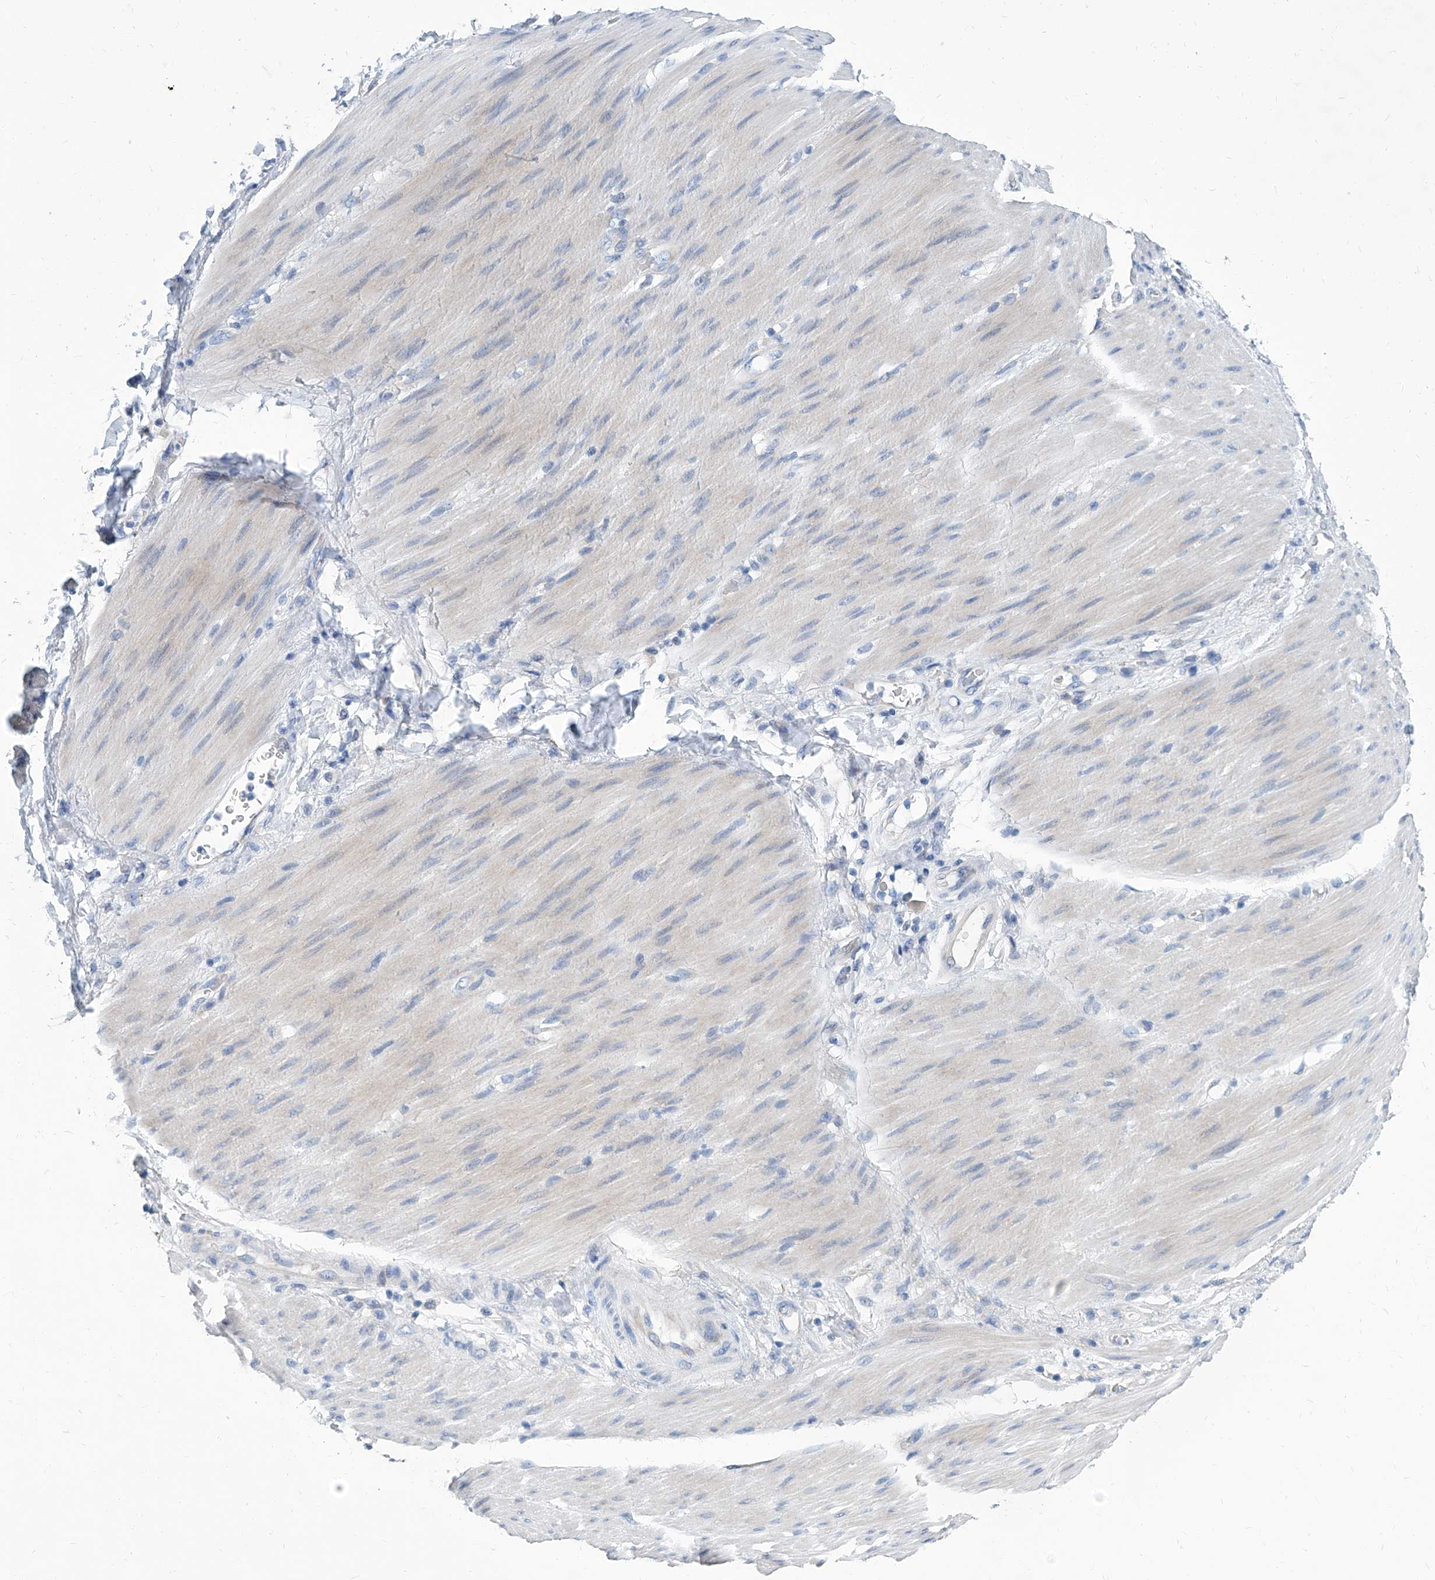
{"staining": {"intensity": "negative", "quantity": "none", "location": "none"}, "tissue": "stomach cancer", "cell_type": "Tumor cells", "image_type": "cancer", "snomed": [{"axis": "morphology", "description": "Adenocarcinoma, NOS"}, {"axis": "topography", "description": "Stomach"}], "caption": "This histopathology image is of stomach cancer (adenocarcinoma) stained with immunohistochemistry (IHC) to label a protein in brown with the nuclei are counter-stained blue. There is no positivity in tumor cells.", "gene": "ZNF519", "patient": {"sex": "female", "age": 73}}